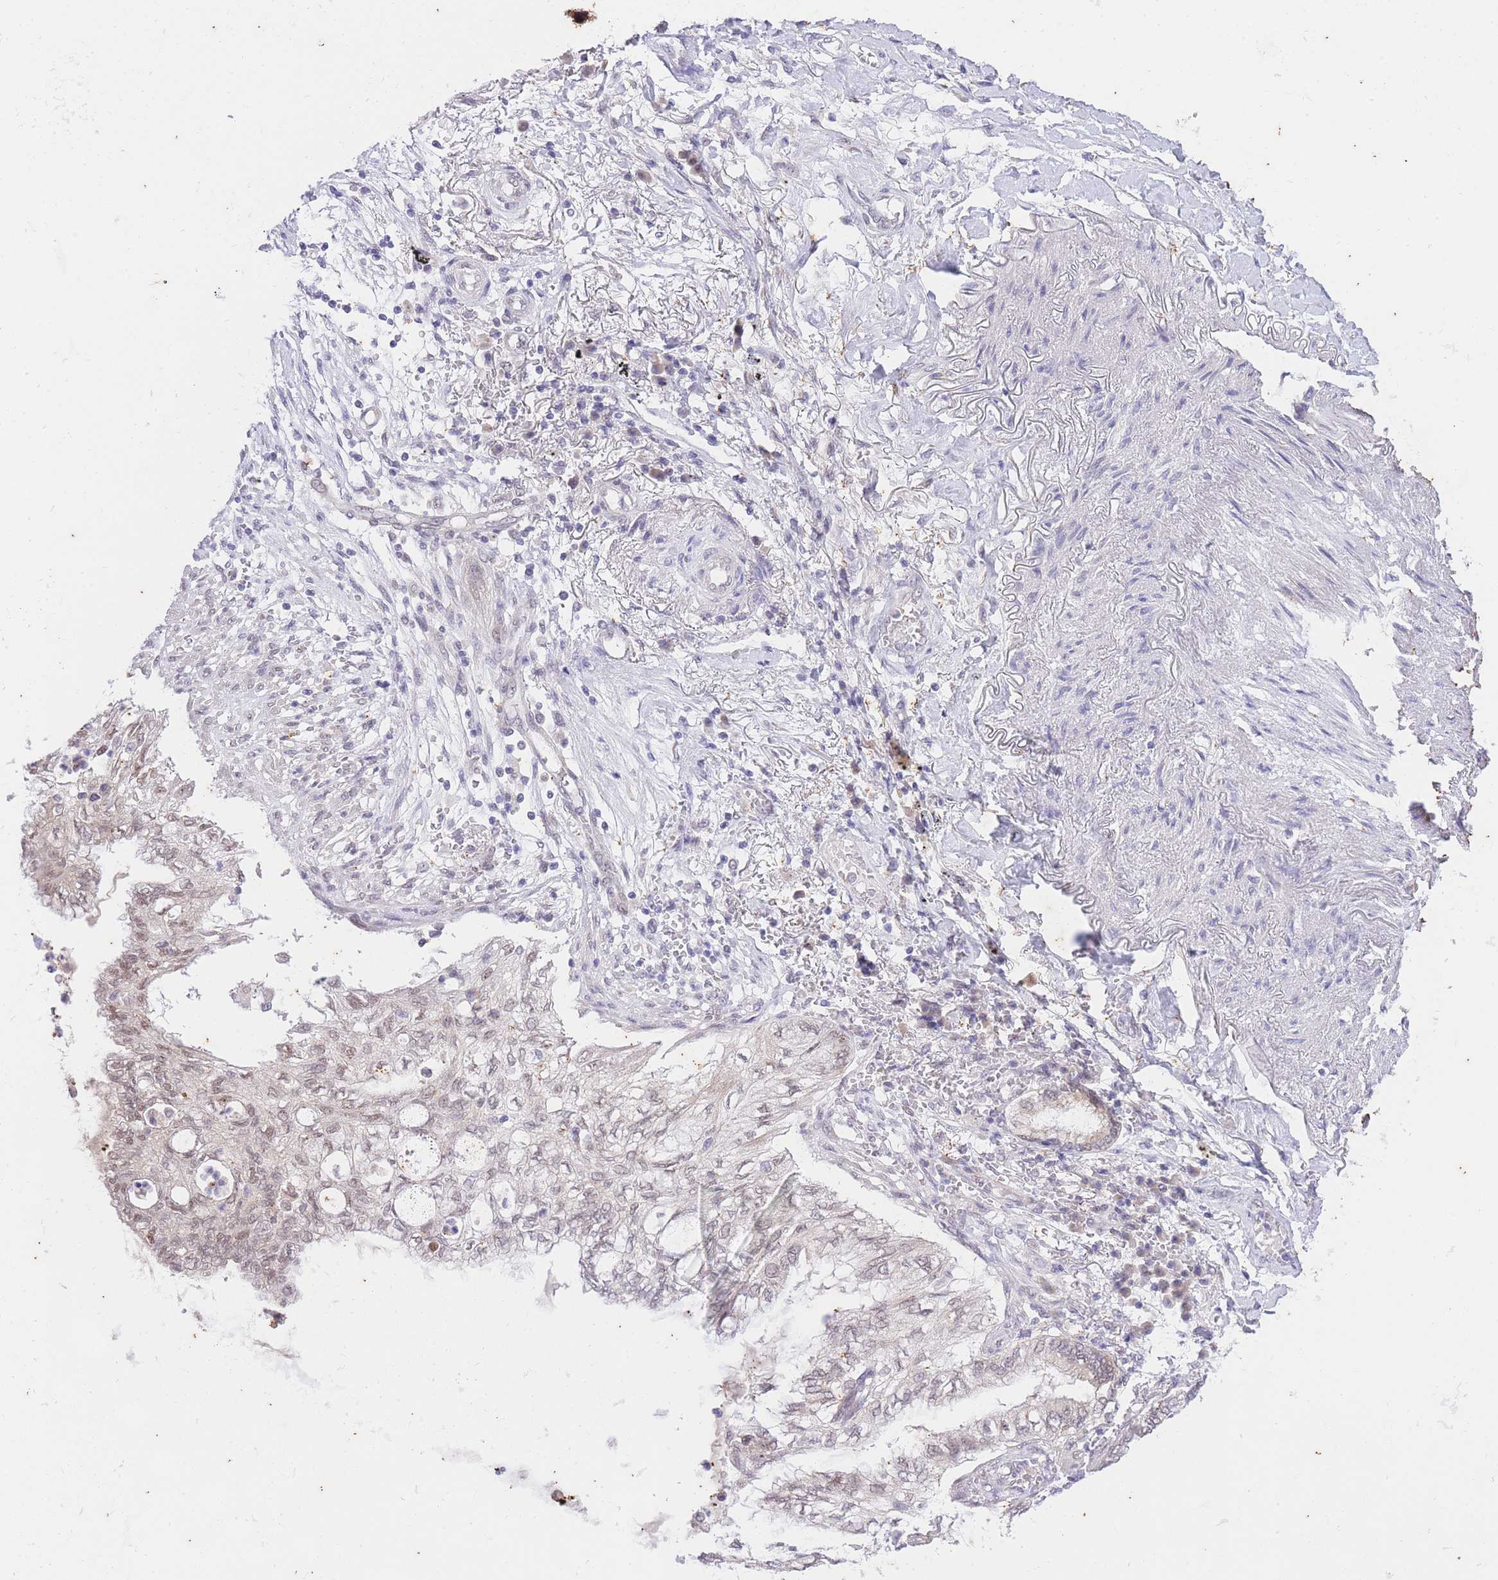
{"staining": {"intensity": "weak", "quantity": "25%-75%", "location": "nuclear"}, "tissue": "lung cancer", "cell_type": "Tumor cells", "image_type": "cancer", "snomed": [{"axis": "morphology", "description": "Adenocarcinoma, NOS"}, {"axis": "topography", "description": "Lung"}], "caption": "Immunohistochemical staining of lung cancer reveals low levels of weak nuclear protein expression in about 25%-75% of tumor cells. The staining was performed using DAB (3,3'-diaminobenzidine), with brown indicating positive protein expression. Nuclei are stained blue with hematoxylin.", "gene": "UBXN7", "patient": {"sex": "female", "age": 70}}